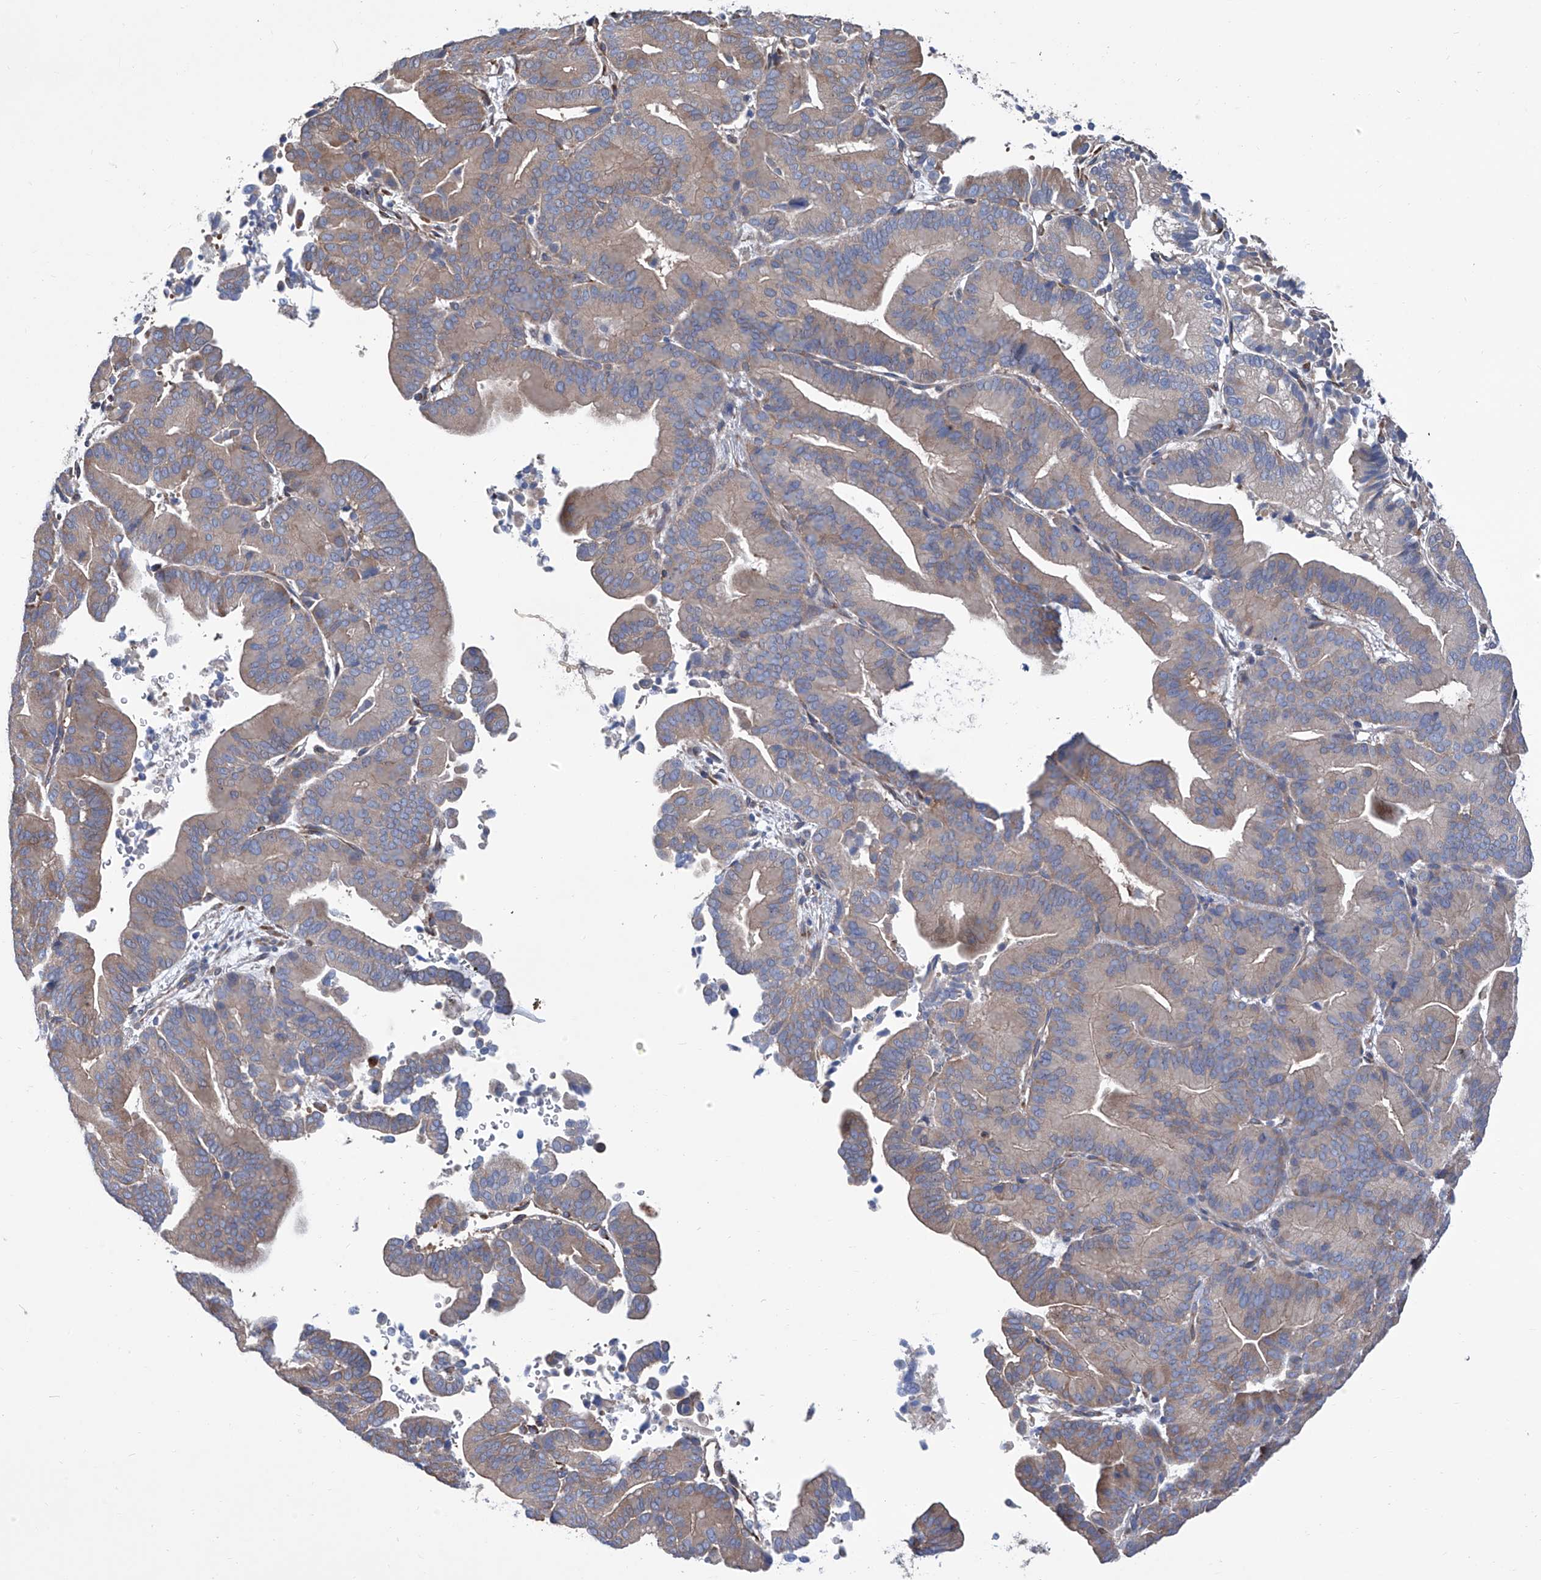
{"staining": {"intensity": "weak", "quantity": ">75%", "location": "cytoplasmic/membranous"}, "tissue": "liver cancer", "cell_type": "Tumor cells", "image_type": "cancer", "snomed": [{"axis": "morphology", "description": "Cholangiocarcinoma"}, {"axis": "topography", "description": "Liver"}], "caption": "Liver cholangiocarcinoma was stained to show a protein in brown. There is low levels of weak cytoplasmic/membranous staining in approximately >75% of tumor cells.", "gene": "SMS", "patient": {"sex": "female", "age": 75}}